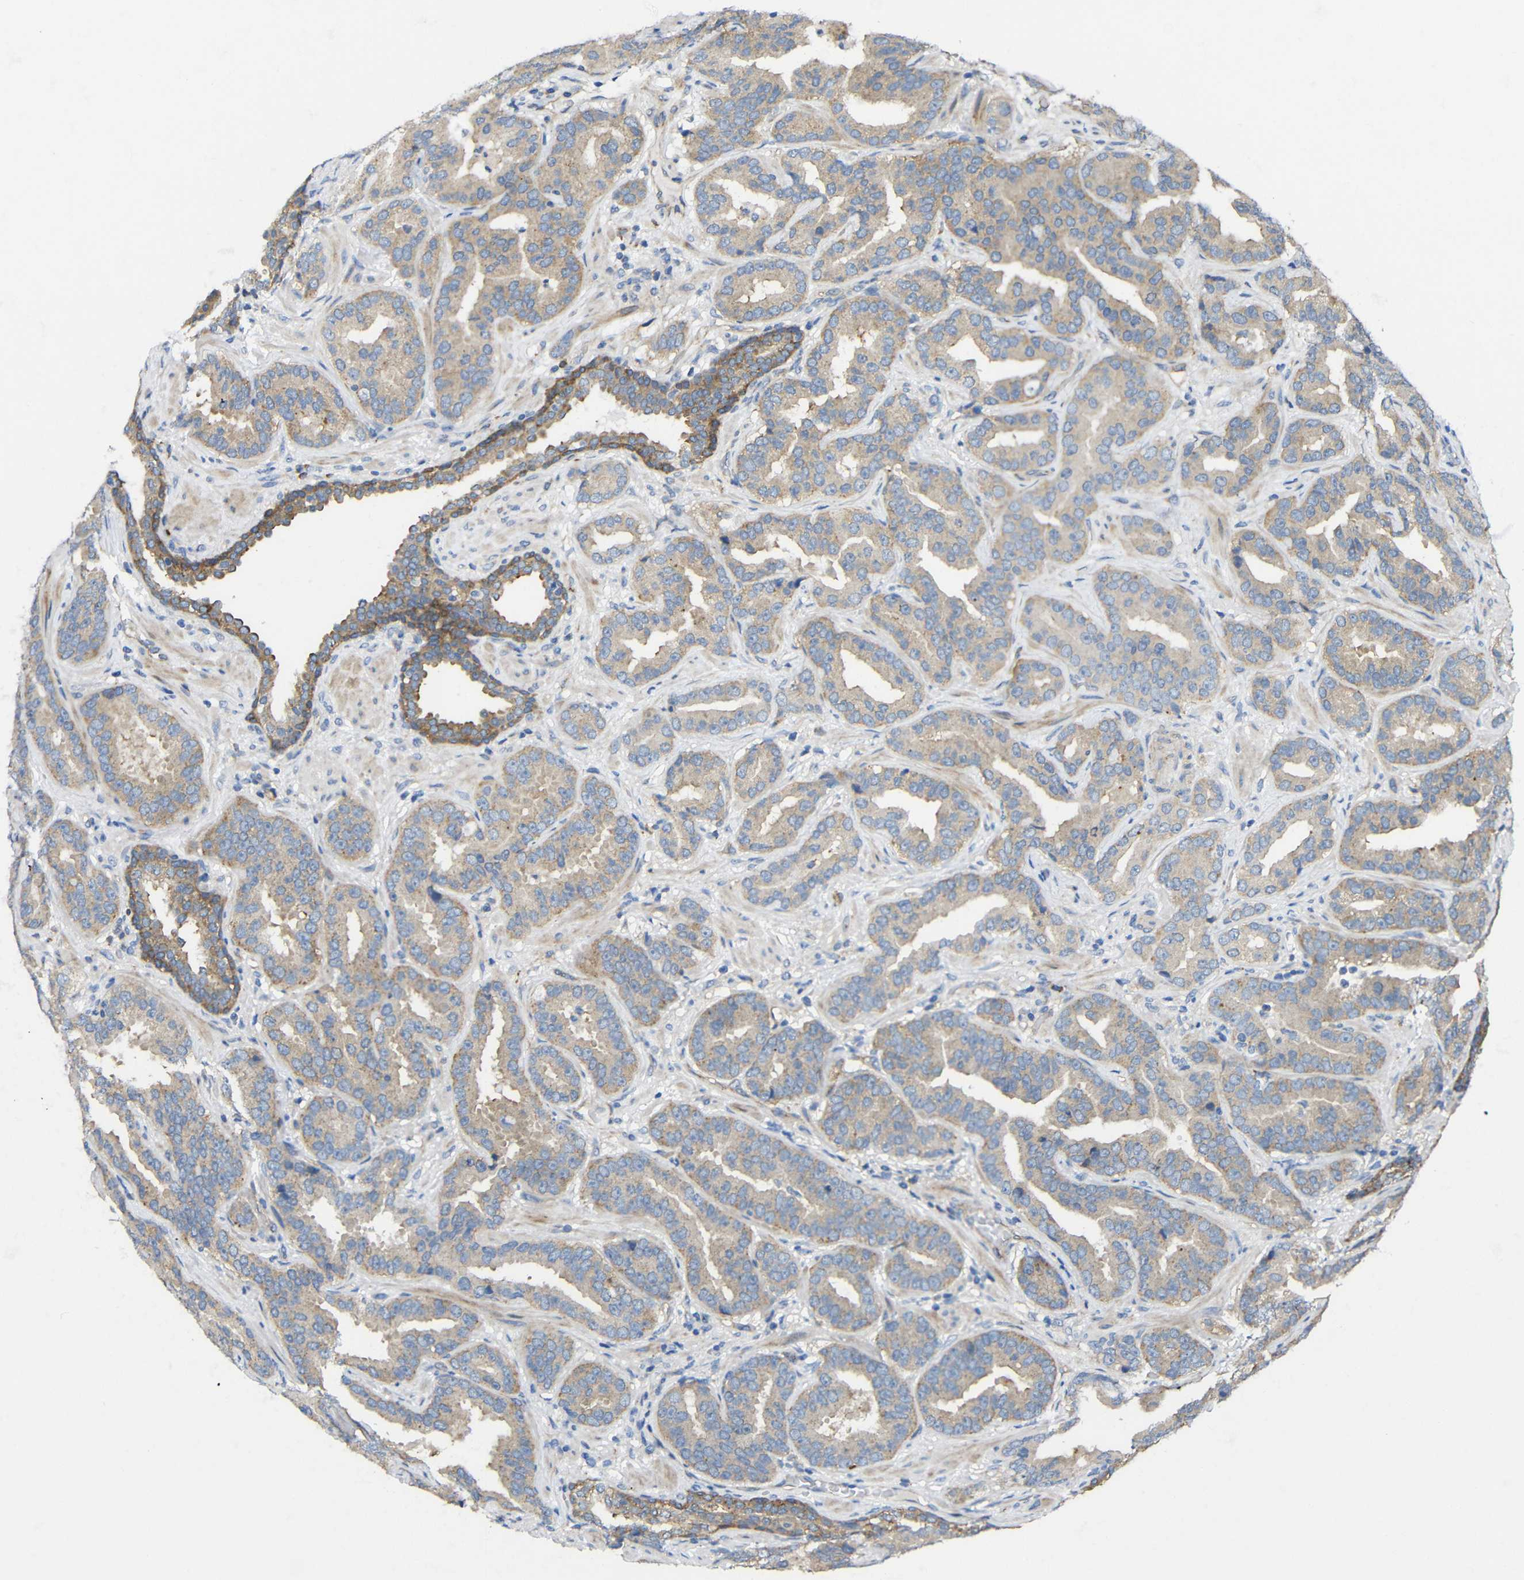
{"staining": {"intensity": "moderate", "quantity": ">75%", "location": "cytoplasmic/membranous"}, "tissue": "prostate cancer", "cell_type": "Tumor cells", "image_type": "cancer", "snomed": [{"axis": "morphology", "description": "Adenocarcinoma, Low grade"}, {"axis": "topography", "description": "Prostate"}], "caption": "Immunohistochemical staining of prostate cancer (low-grade adenocarcinoma) displays medium levels of moderate cytoplasmic/membranous expression in approximately >75% of tumor cells. Using DAB (3,3'-diaminobenzidine) (brown) and hematoxylin (blue) stains, captured at high magnification using brightfield microscopy.", "gene": "SYPL1", "patient": {"sex": "male", "age": 59}}